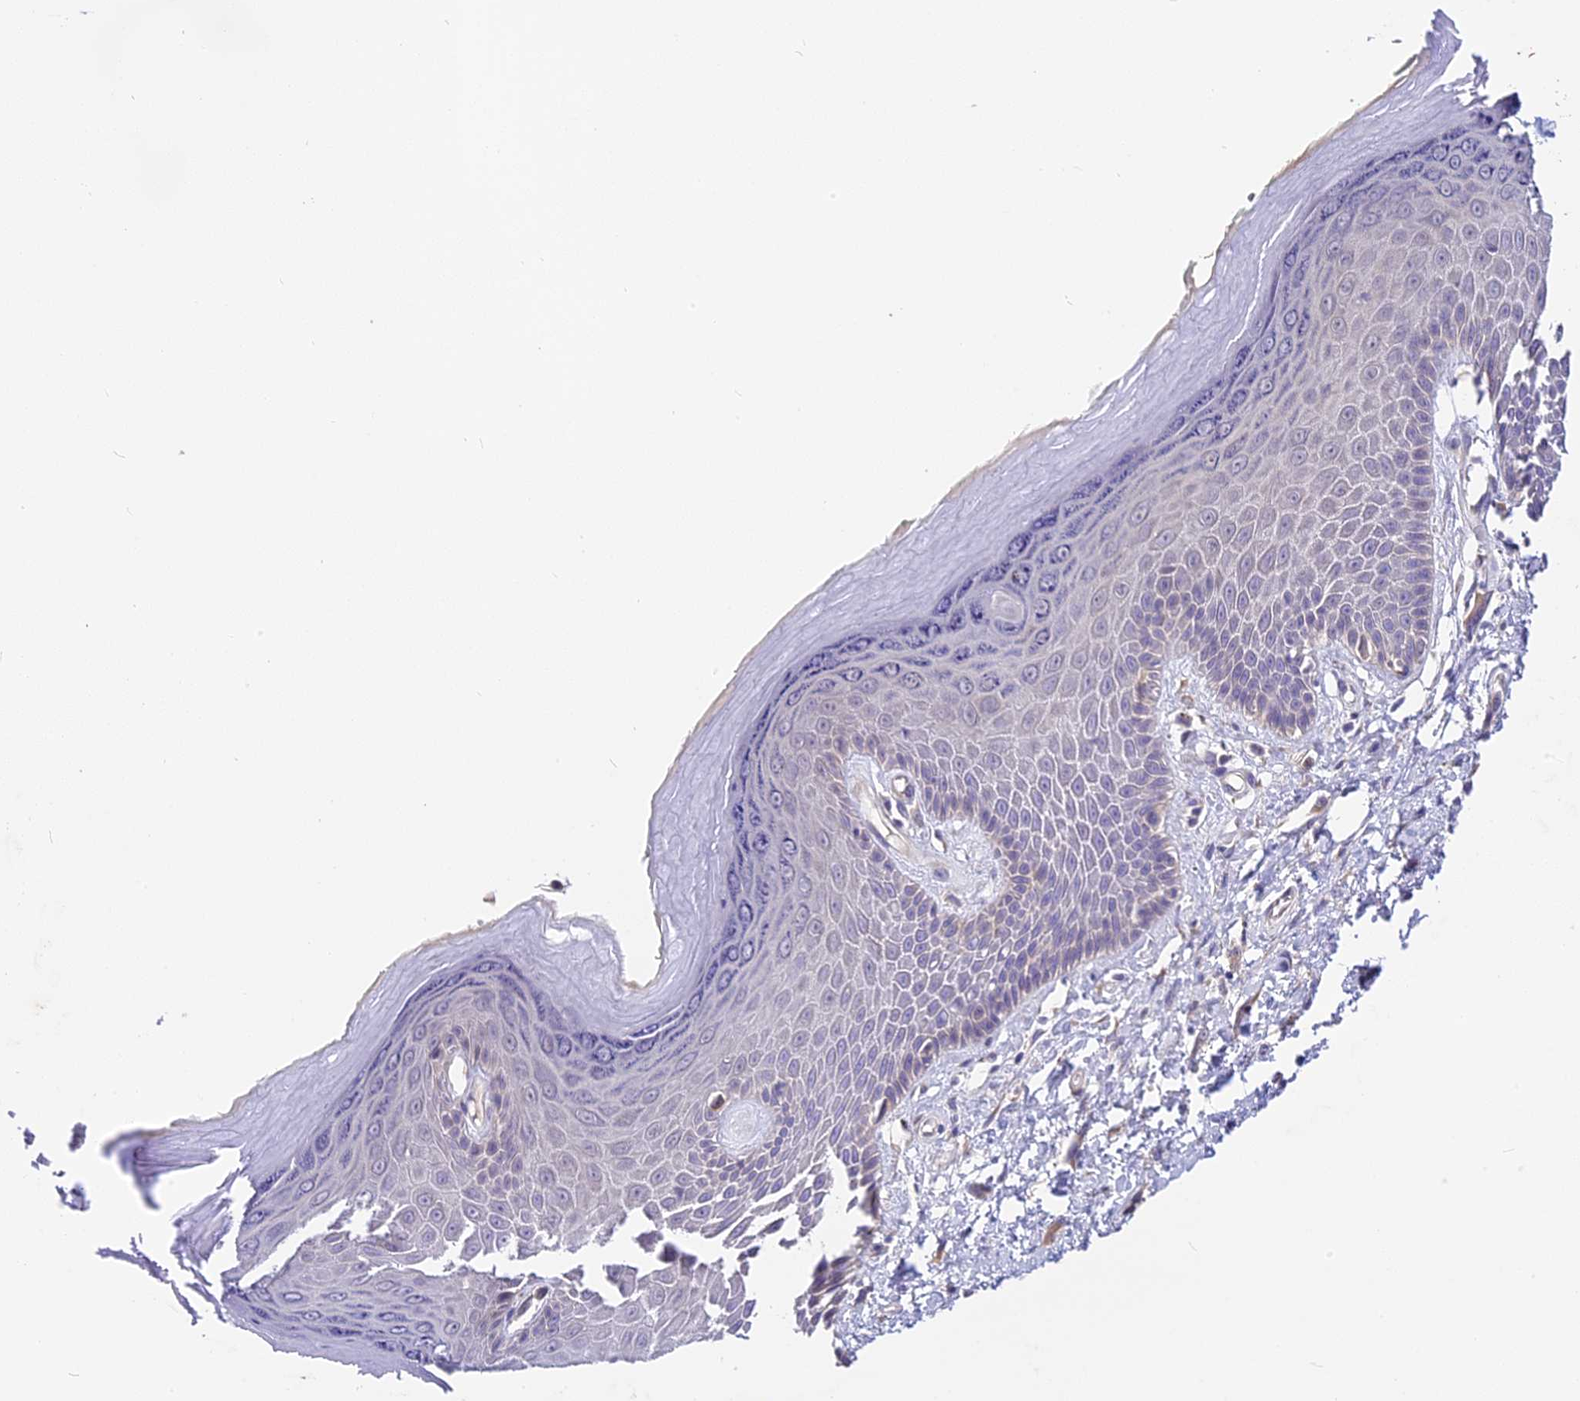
{"staining": {"intensity": "weak", "quantity": "<25%", "location": "cytoplasmic/membranous"}, "tissue": "skin", "cell_type": "Epidermal cells", "image_type": "normal", "snomed": [{"axis": "morphology", "description": "Normal tissue, NOS"}, {"axis": "topography", "description": "Anal"}], "caption": "This is an IHC image of benign human skin. There is no expression in epidermal cells.", "gene": "BSCL2", "patient": {"sex": "male", "age": 78}}